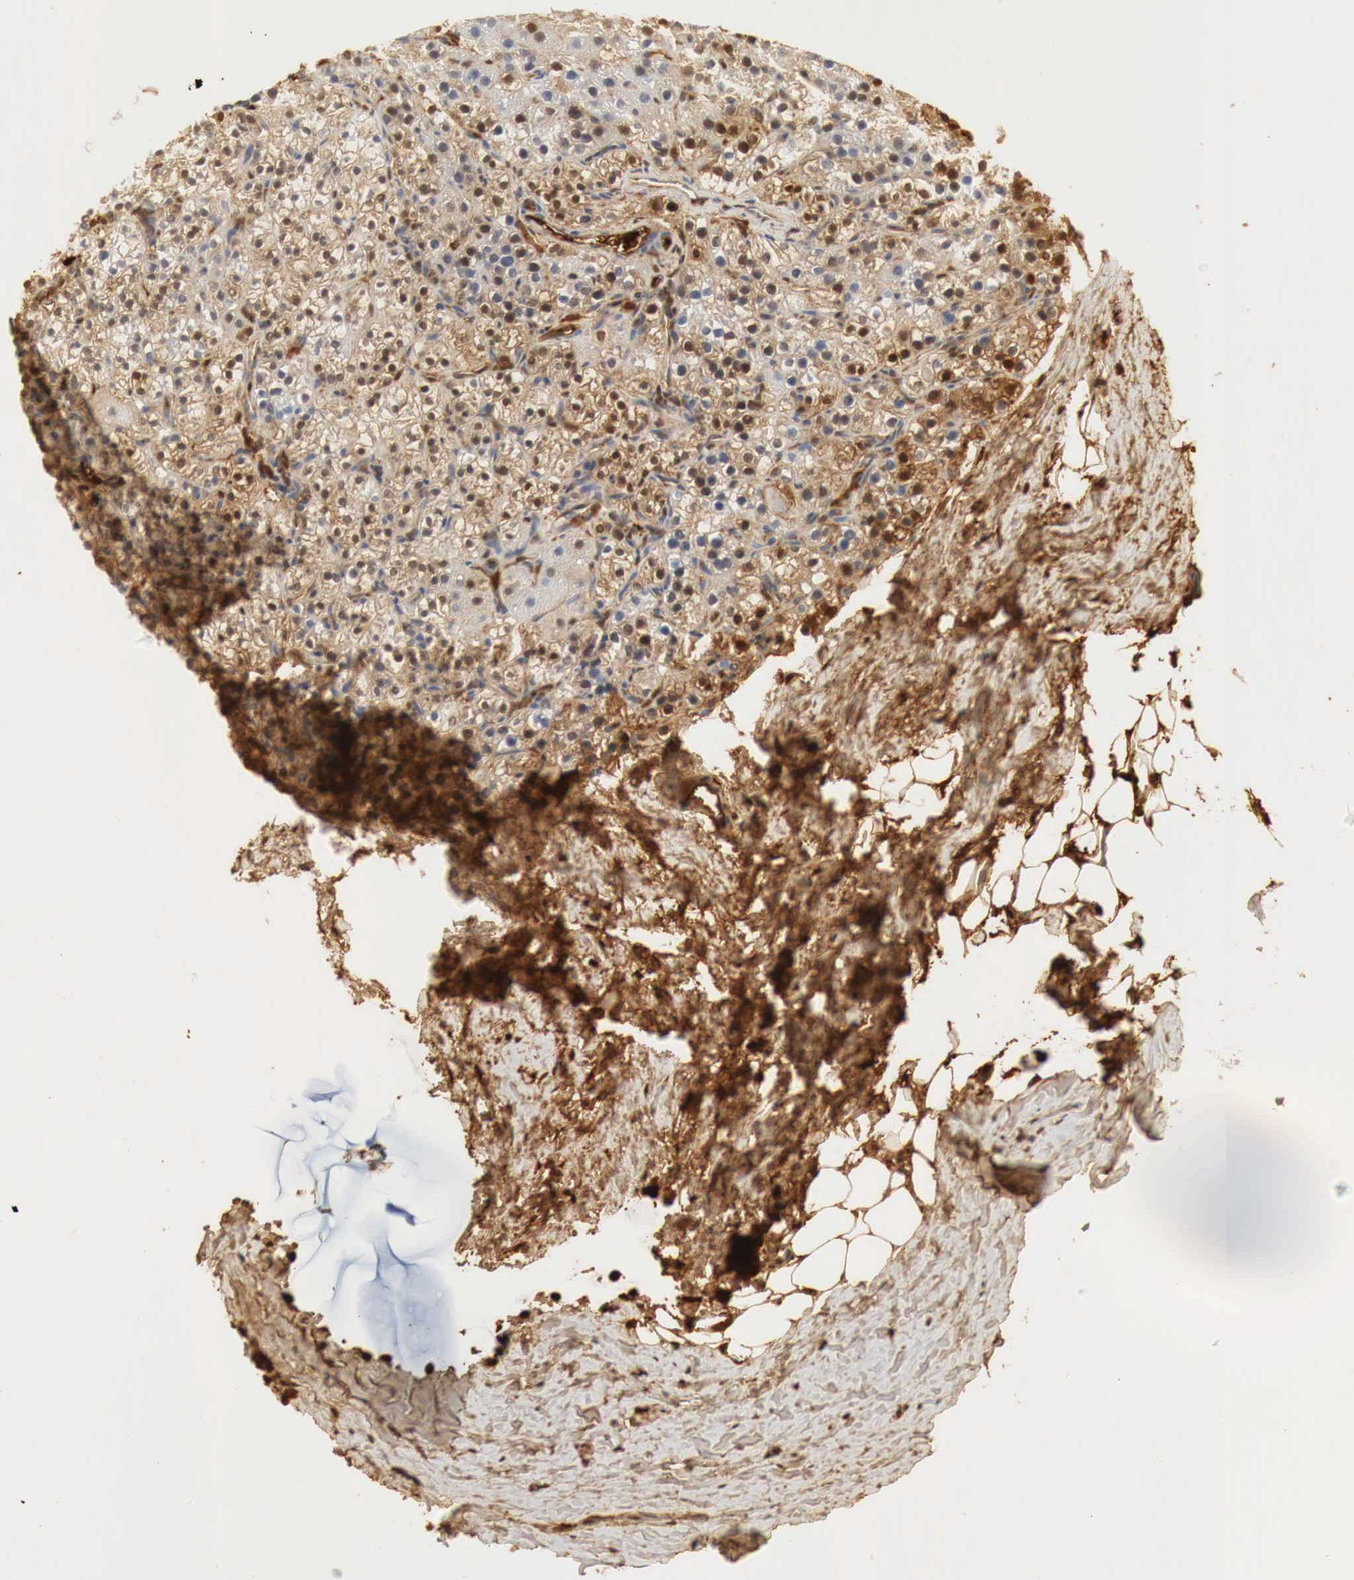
{"staining": {"intensity": "moderate", "quantity": "25%-75%", "location": "cytoplasmic/membranous"}, "tissue": "parathyroid gland", "cell_type": "Glandular cells", "image_type": "normal", "snomed": [{"axis": "morphology", "description": "Normal tissue, NOS"}, {"axis": "topography", "description": "Parathyroid gland"}], "caption": "Parathyroid gland stained for a protein reveals moderate cytoplasmic/membranous positivity in glandular cells. (IHC, brightfield microscopy, high magnification).", "gene": "IGLC3", "patient": {"sex": "female", "age": 54}}